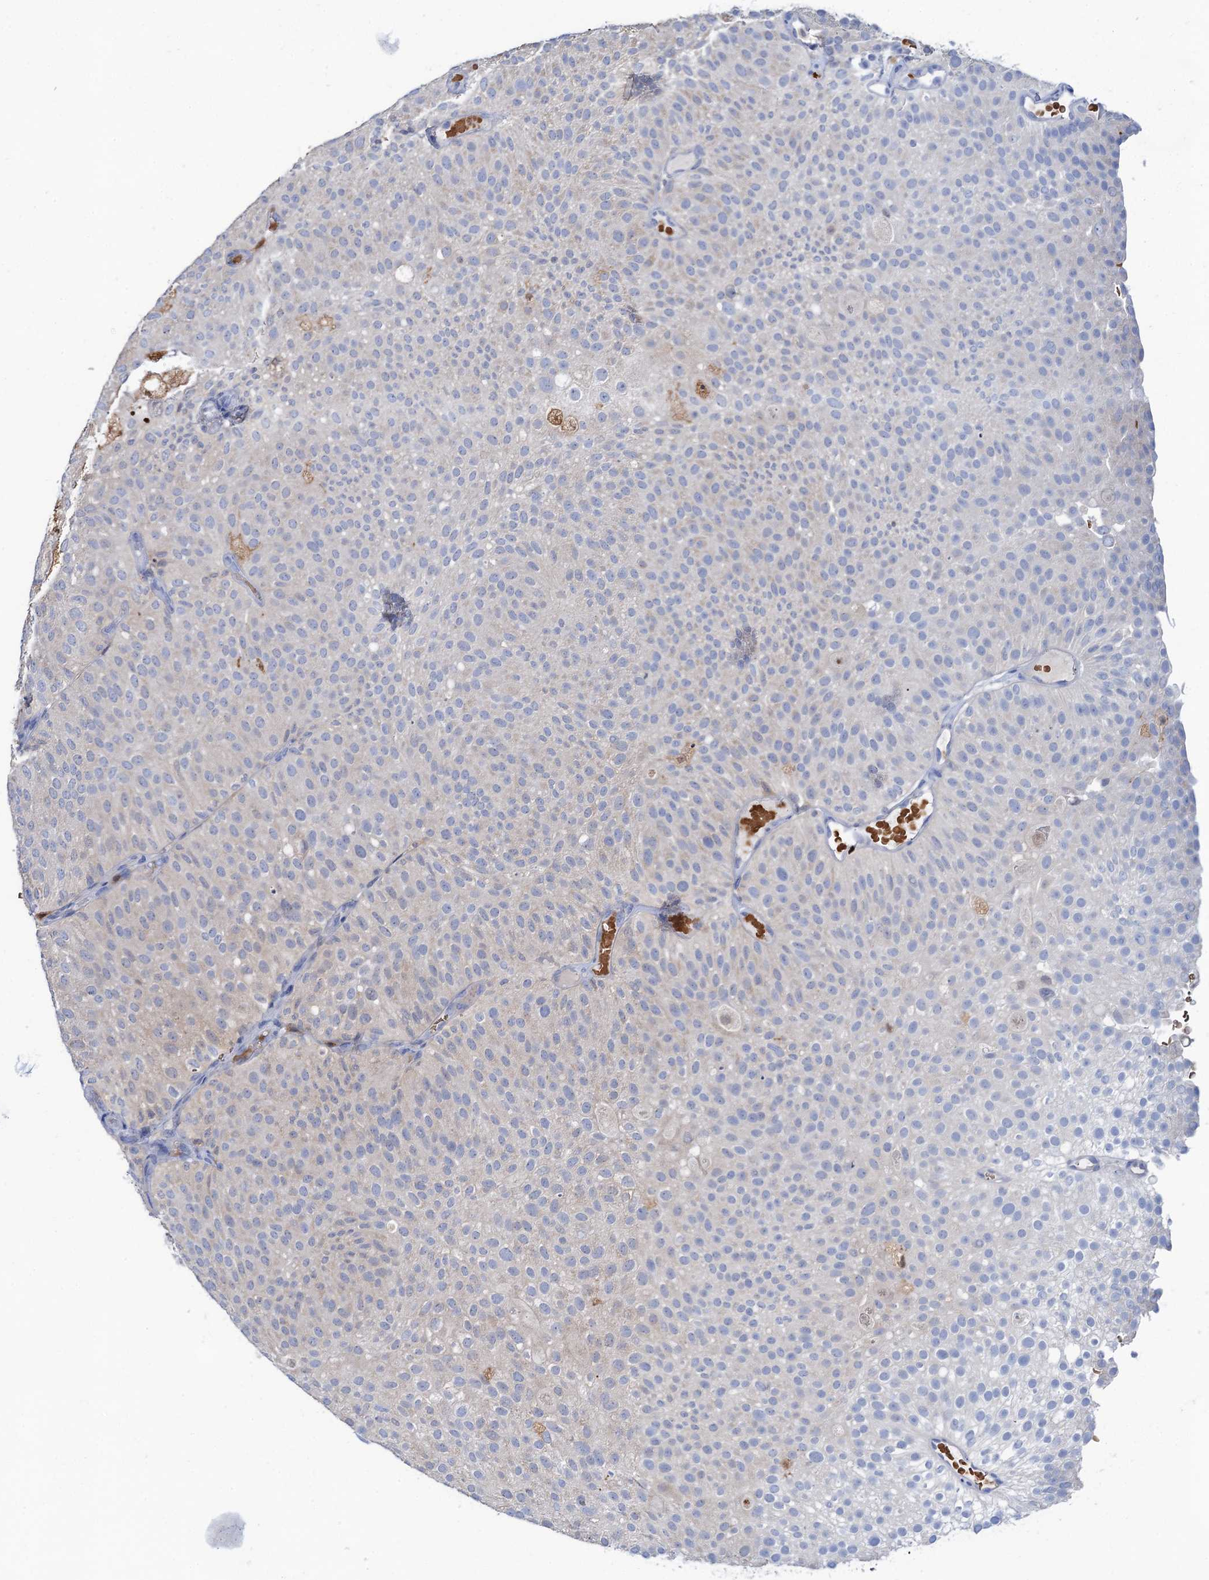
{"staining": {"intensity": "negative", "quantity": "none", "location": "none"}, "tissue": "urothelial cancer", "cell_type": "Tumor cells", "image_type": "cancer", "snomed": [{"axis": "morphology", "description": "Urothelial carcinoma, Low grade"}, {"axis": "topography", "description": "Urinary bladder"}], "caption": "DAB immunohistochemical staining of urothelial cancer displays no significant expression in tumor cells.", "gene": "FAH", "patient": {"sex": "male", "age": 78}}